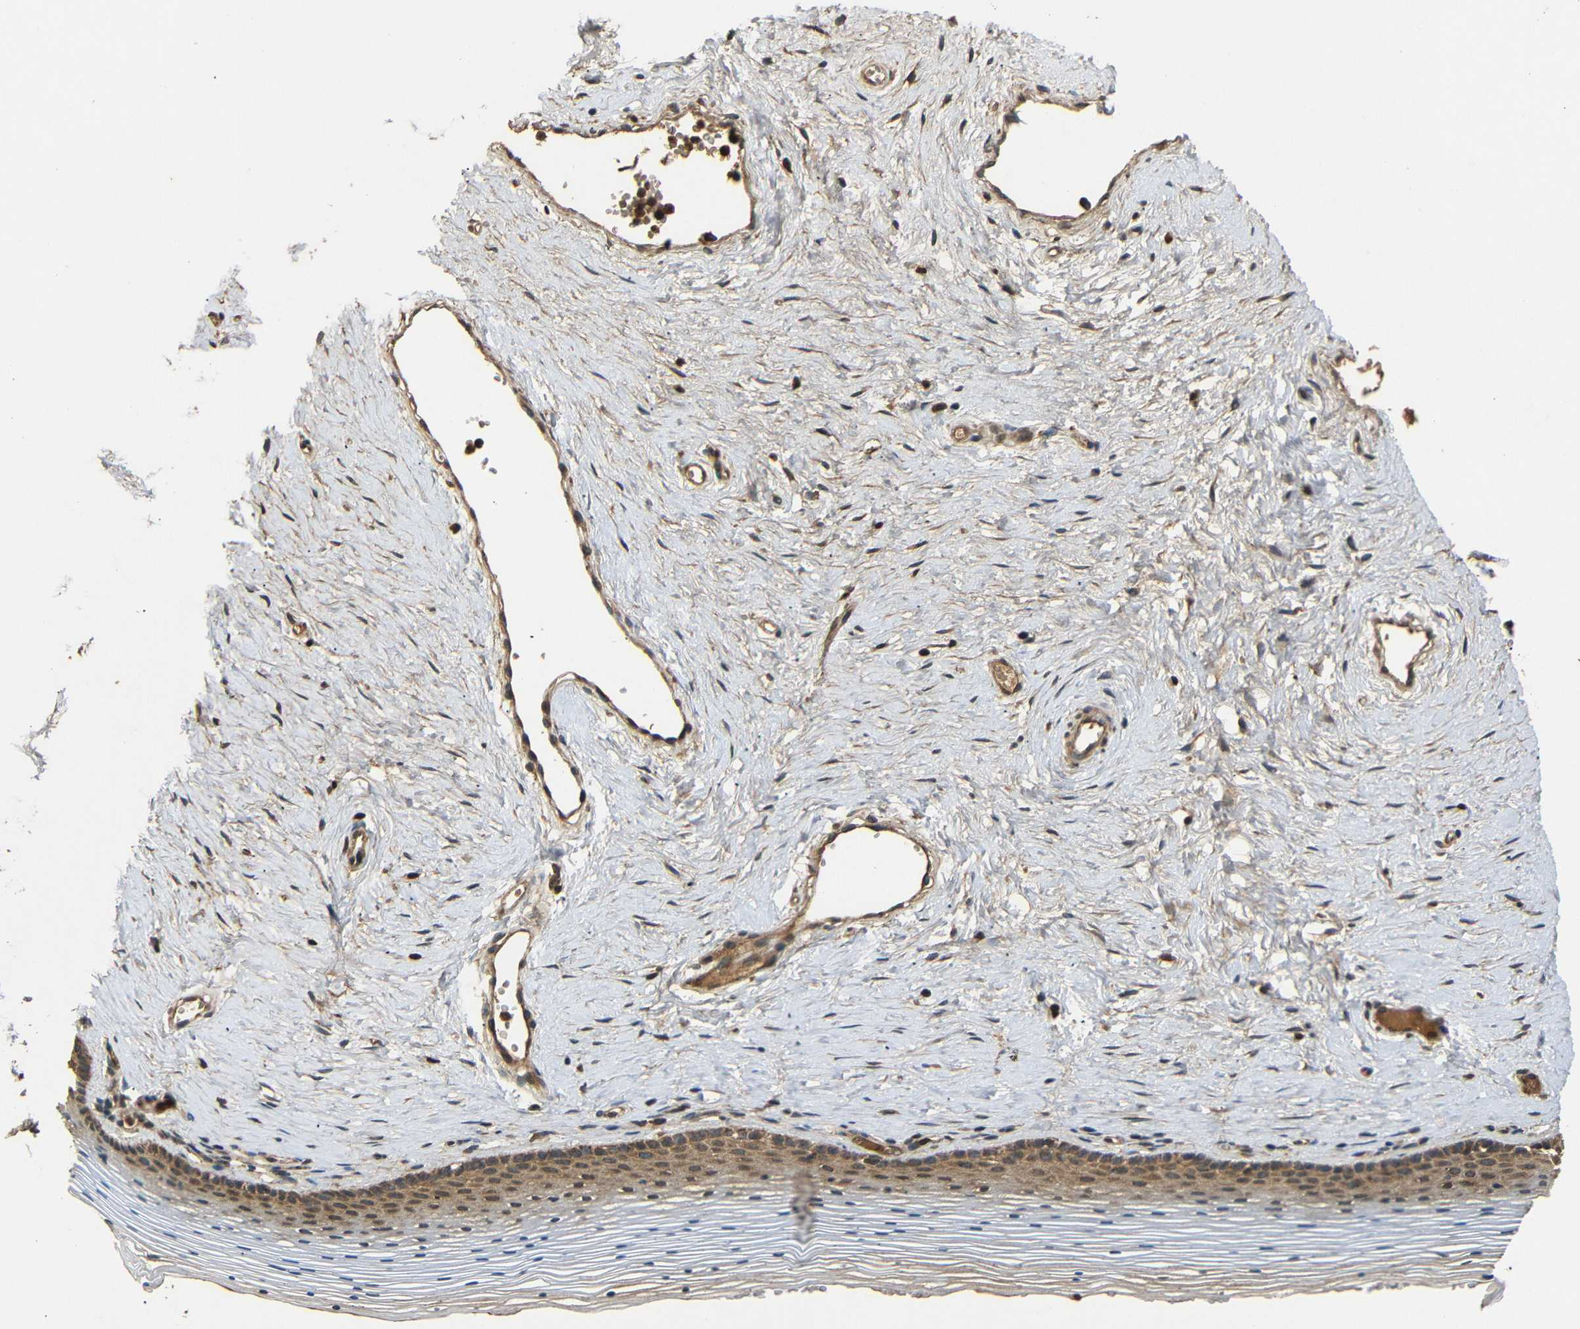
{"staining": {"intensity": "moderate", "quantity": "25%-75%", "location": "cytoplasmic/membranous"}, "tissue": "vagina", "cell_type": "Squamous epithelial cells", "image_type": "normal", "snomed": [{"axis": "morphology", "description": "Normal tissue, NOS"}, {"axis": "topography", "description": "Vagina"}], "caption": "Protein analysis of unremarkable vagina reveals moderate cytoplasmic/membranous positivity in about 25%-75% of squamous epithelial cells.", "gene": "TANK", "patient": {"sex": "female", "age": 32}}